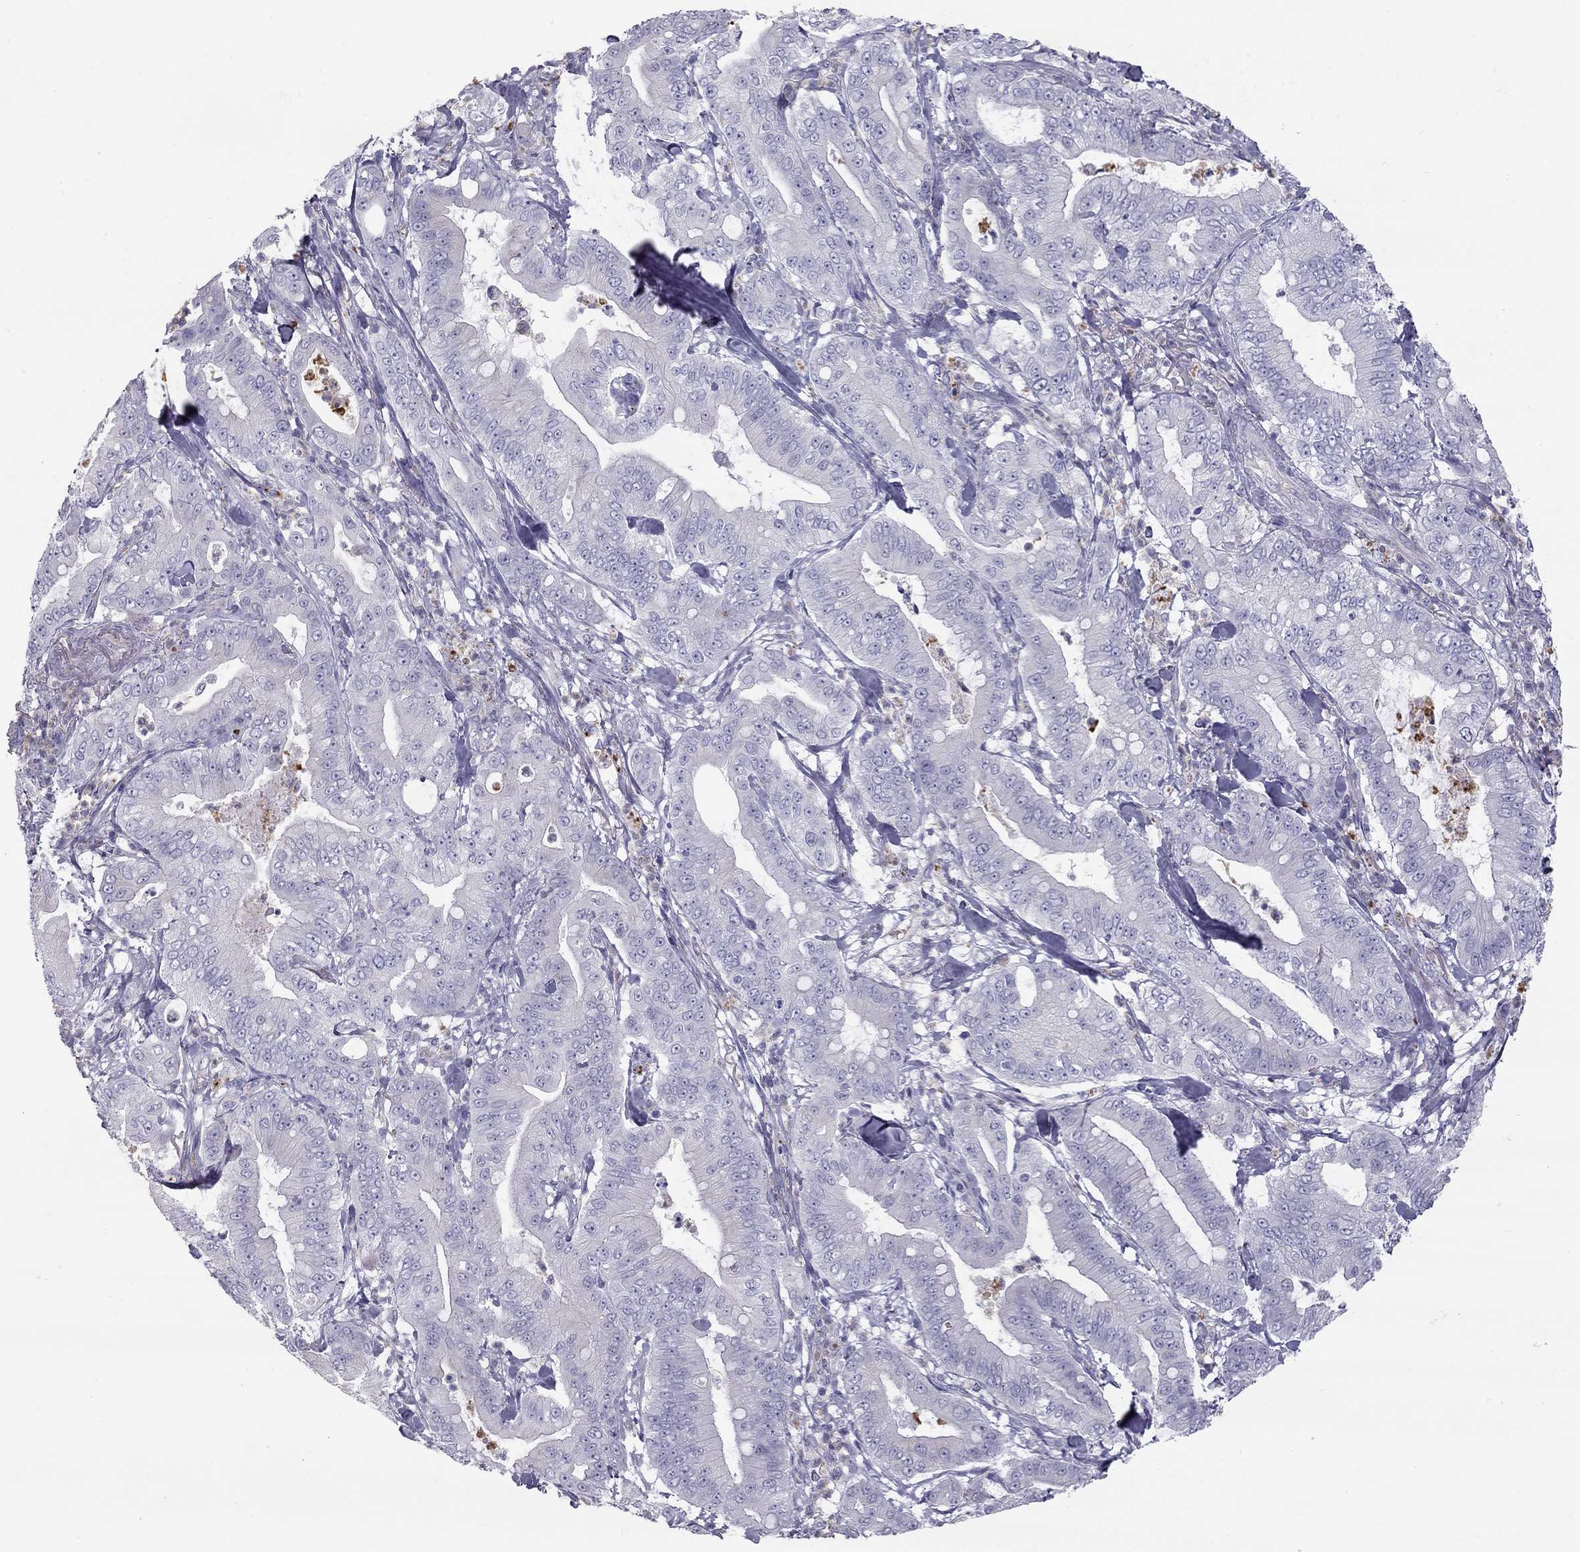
{"staining": {"intensity": "negative", "quantity": "none", "location": "none"}, "tissue": "pancreatic cancer", "cell_type": "Tumor cells", "image_type": "cancer", "snomed": [{"axis": "morphology", "description": "Adenocarcinoma, NOS"}, {"axis": "topography", "description": "Pancreas"}], "caption": "Human pancreatic cancer (adenocarcinoma) stained for a protein using IHC demonstrates no staining in tumor cells.", "gene": "TDRD6", "patient": {"sex": "male", "age": 71}}